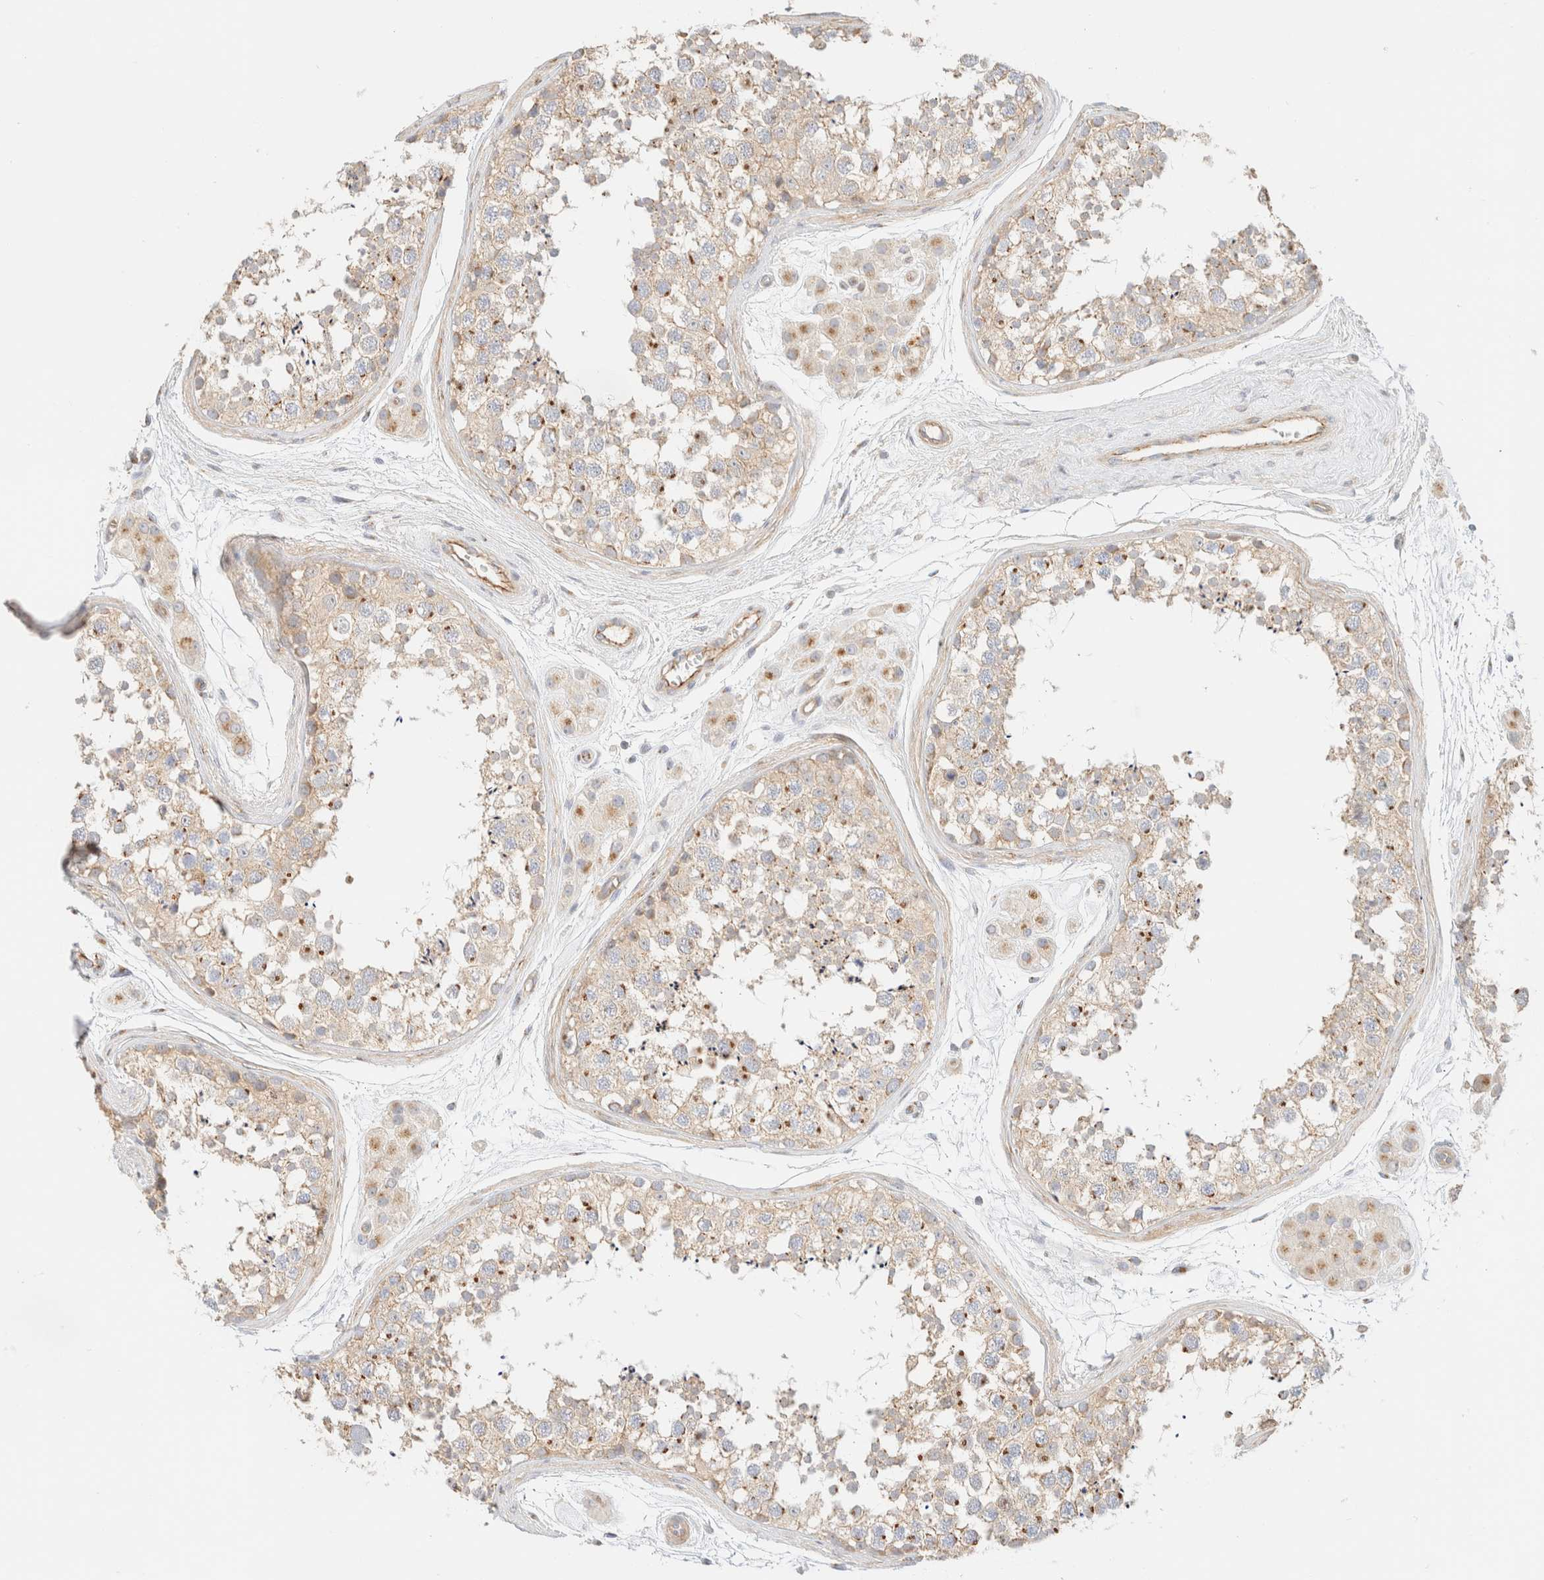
{"staining": {"intensity": "weak", "quantity": ">75%", "location": "cytoplasmic/membranous"}, "tissue": "testis", "cell_type": "Cells in seminiferous ducts", "image_type": "normal", "snomed": [{"axis": "morphology", "description": "Normal tissue, NOS"}, {"axis": "topography", "description": "Testis"}], "caption": "Protein staining displays weak cytoplasmic/membranous positivity in approximately >75% of cells in seminiferous ducts in normal testis.", "gene": "MYO10", "patient": {"sex": "male", "age": 56}}